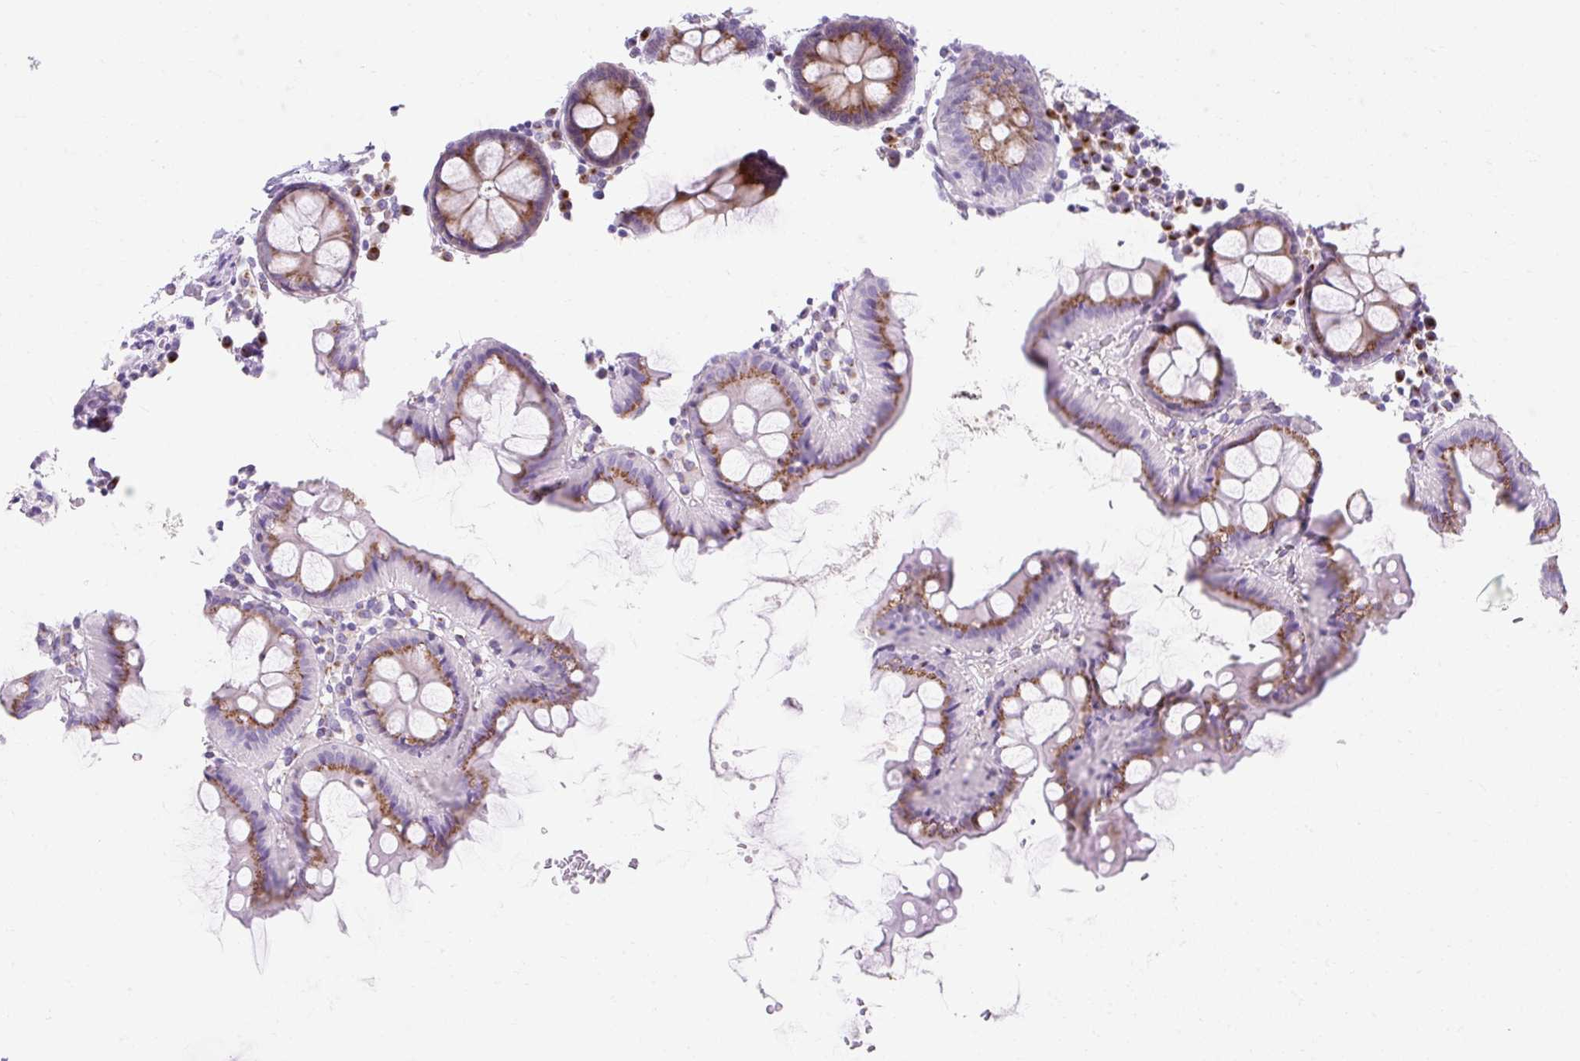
{"staining": {"intensity": "negative", "quantity": "none", "location": "none"}, "tissue": "colon", "cell_type": "Endothelial cells", "image_type": "normal", "snomed": [{"axis": "morphology", "description": "Normal tissue, NOS"}, {"axis": "topography", "description": "Colon"}], "caption": "Immunohistochemistry photomicrograph of unremarkable colon: colon stained with DAB (3,3'-diaminobenzidine) shows no significant protein positivity in endothelial cells. Brightfield microscopy of IHC stained with DAB (brown) and hematoxylin (blue), captured at high magnification.", "gene": "GOLGA8A", "patient": {"sex": "male", "age": 75}}